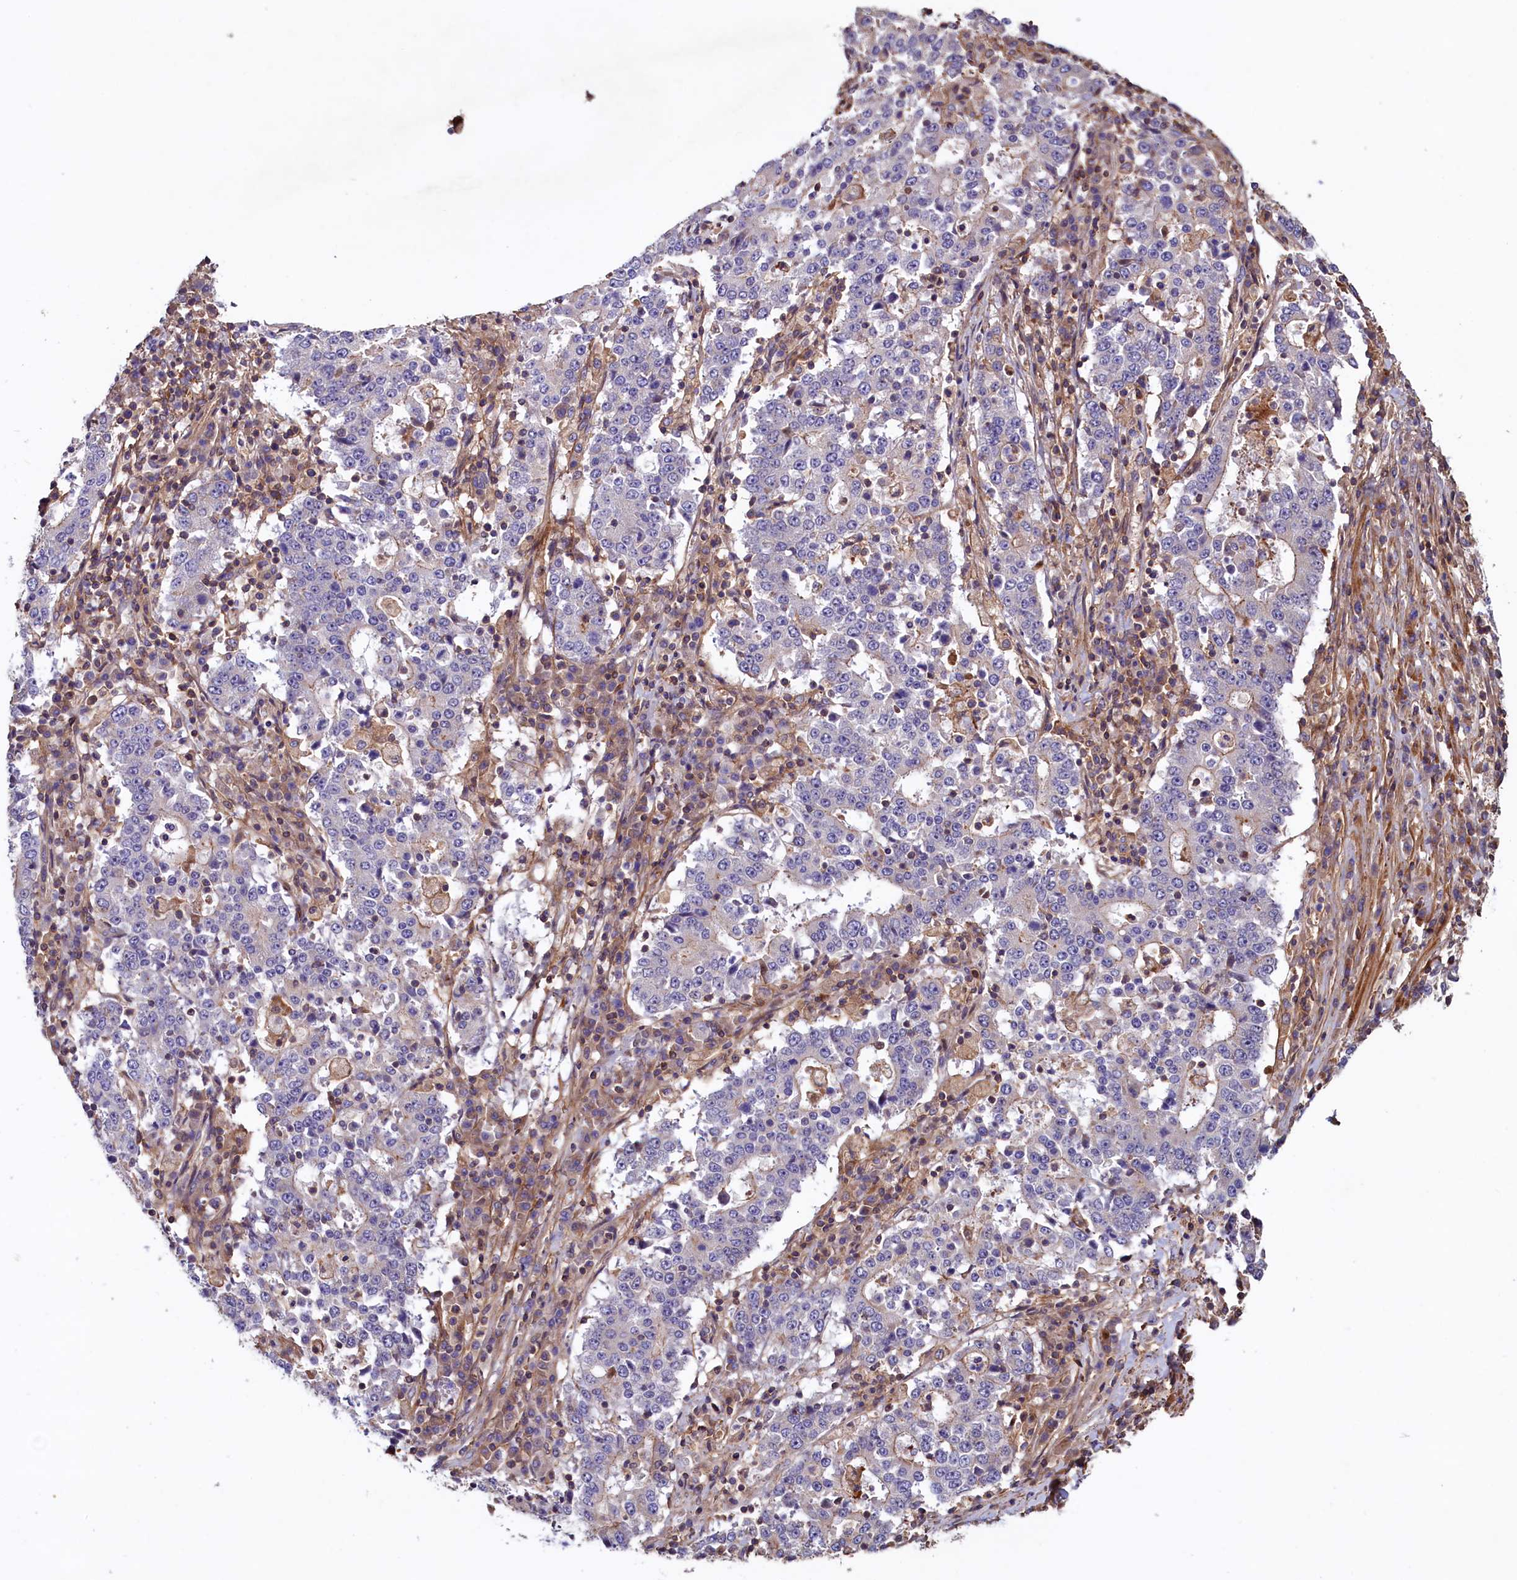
{"staining": {"intensity": "negative", "quantity": "none", "location": "none"}, "tissue": "stomach cancer", "cell_type": "Tumor cells", "image_type": "cancer", "snomed": [{"axis": "morphology", "description": "Adenocarcinoma, NOS"}, {"axis": "topography", "description": "Stomach"}], "caption": "IHC of adenocarcinoma (stomach) shows no expression in tumor cells.", "gene": "DUOXA1", "patient": {"sex": "male", "age": 59}}